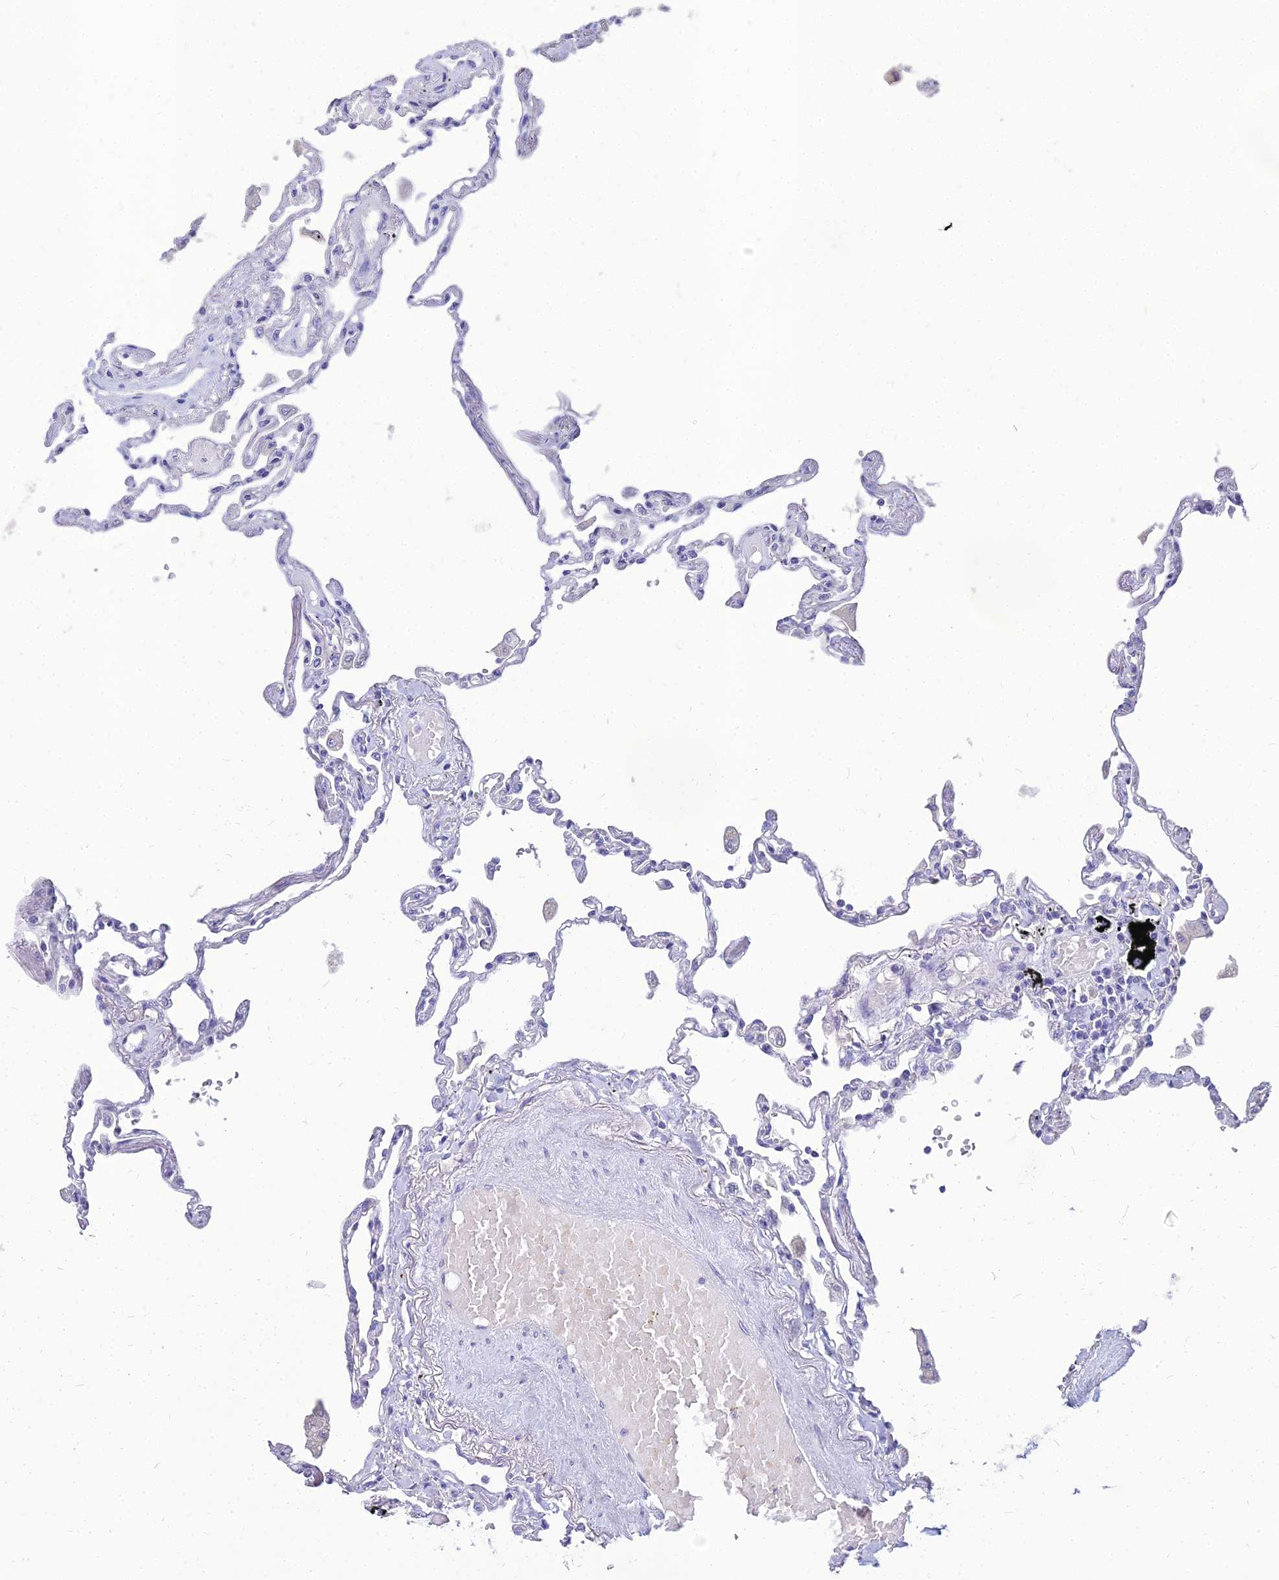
{"staining": {"intensity": "negative", "quantity": "none", "location": "none"}, "tissue": "lung", "cell_type": "Alveolar cells", "image_type": "normal", "snomed": [{"axis": "morphology", "description": "Normal tissue, NOS"}, {"axis": "topography", "description": "Lung"}], "caption": "An IHC photomicrograph of normal lung is shown. There is no staining in alveolar cells of lung. (Immunohistochemistry, brightfield microscopy, high magnification).", "gene": "NPY", "patient": {"sex": "female", "age": 67}}